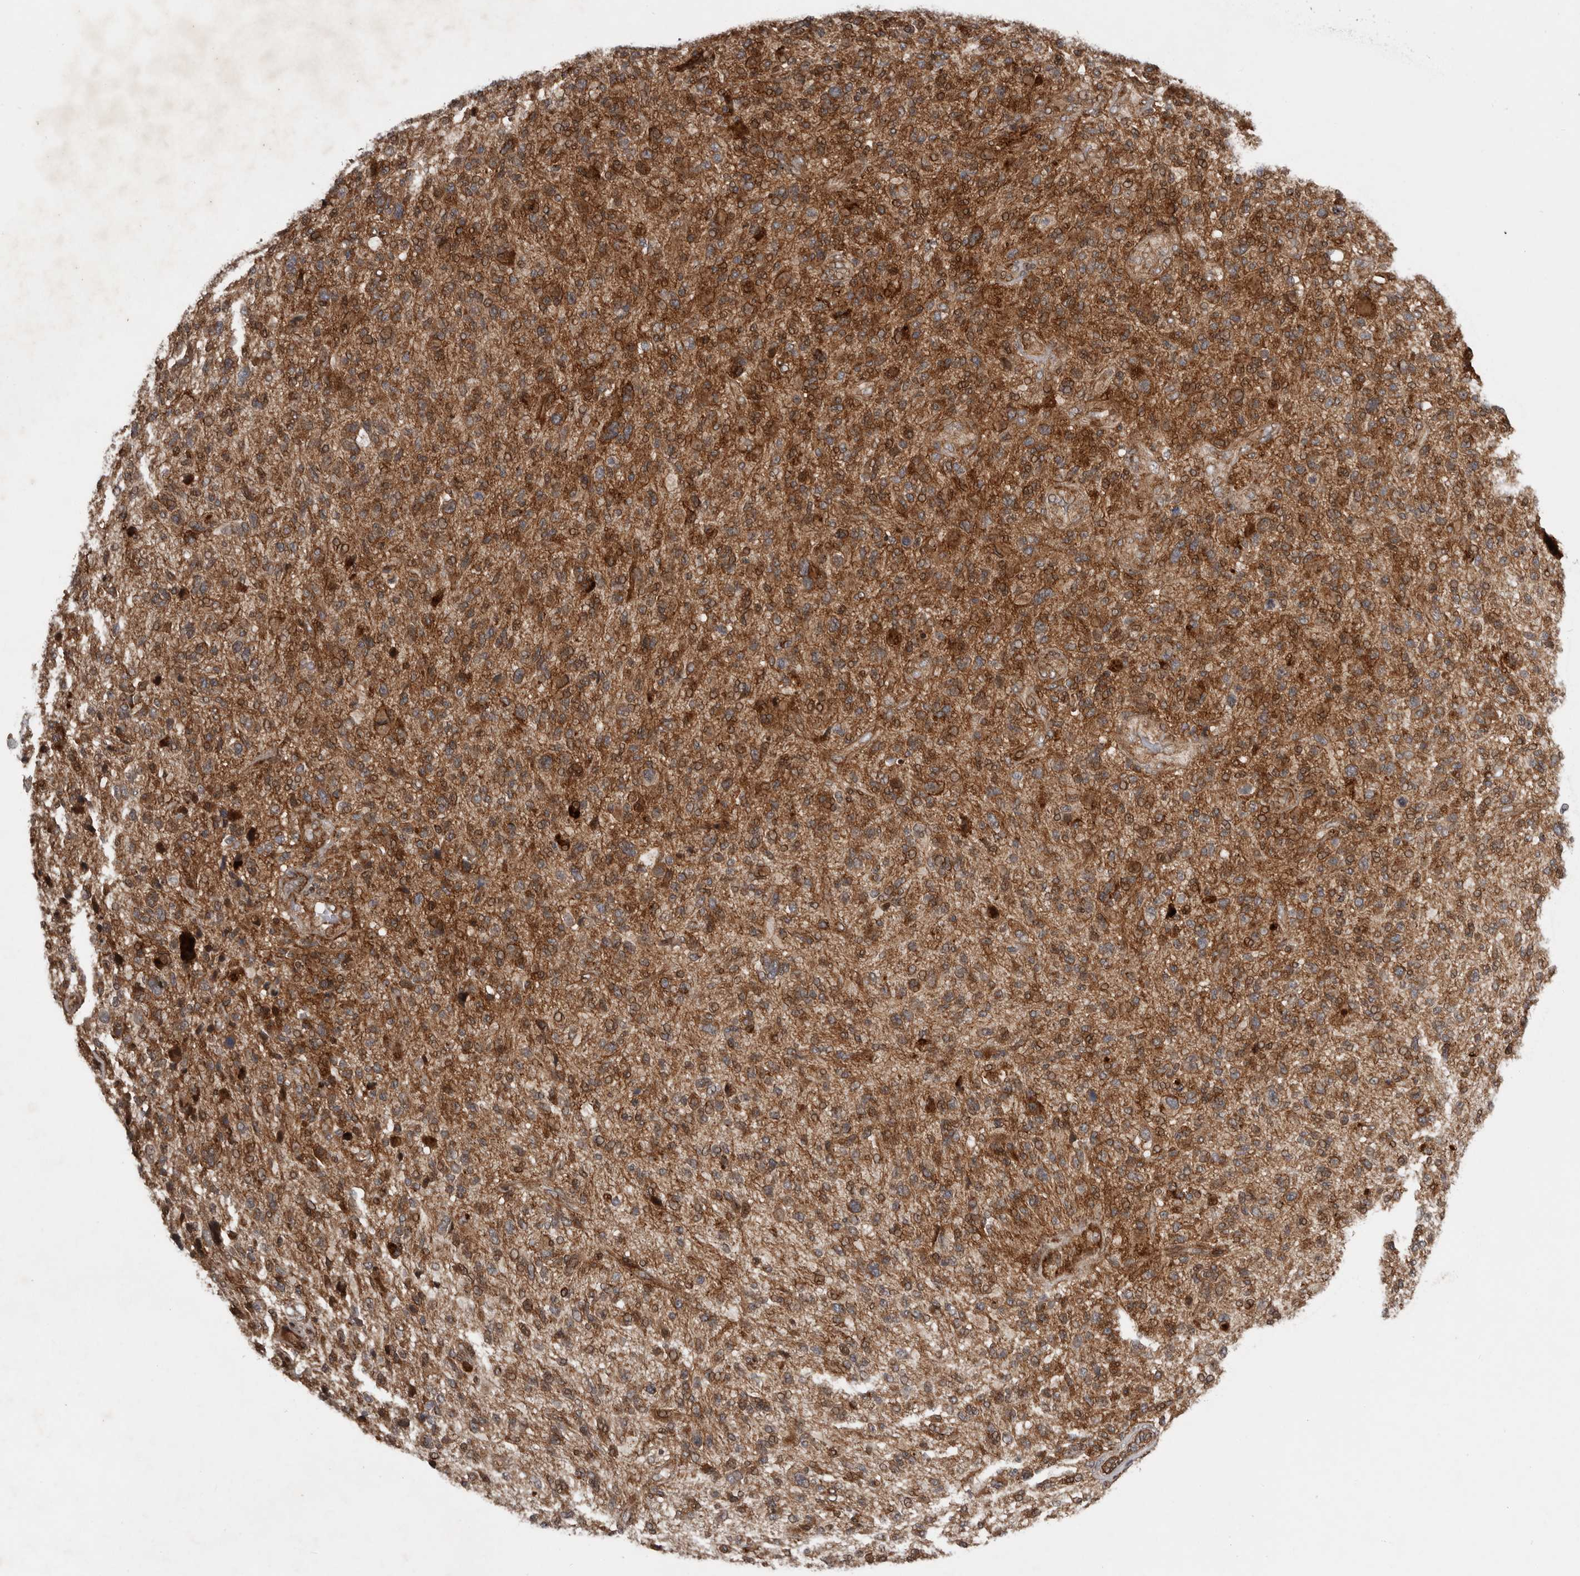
{"staining": {"intensity": "moderate", "quantity": ">75%", "location": "cytoplasmic/membranous"}, "tissue": "glioma", "cell_type": "Tumor cells", "image_type": "cancer", "snomed": [{"axis": "morphology", "description": "Glioma, malignant, High grade"}, {"axis": "topography", "description": "Brain"}], "caption": "The image demonstrates staining of glioma, revealing moderate cytoplasmic/membranous protein positivity (brown color) within tumor cells.", "gene": "CCDC190", "patient": {"sex": "male", "age": 47}}